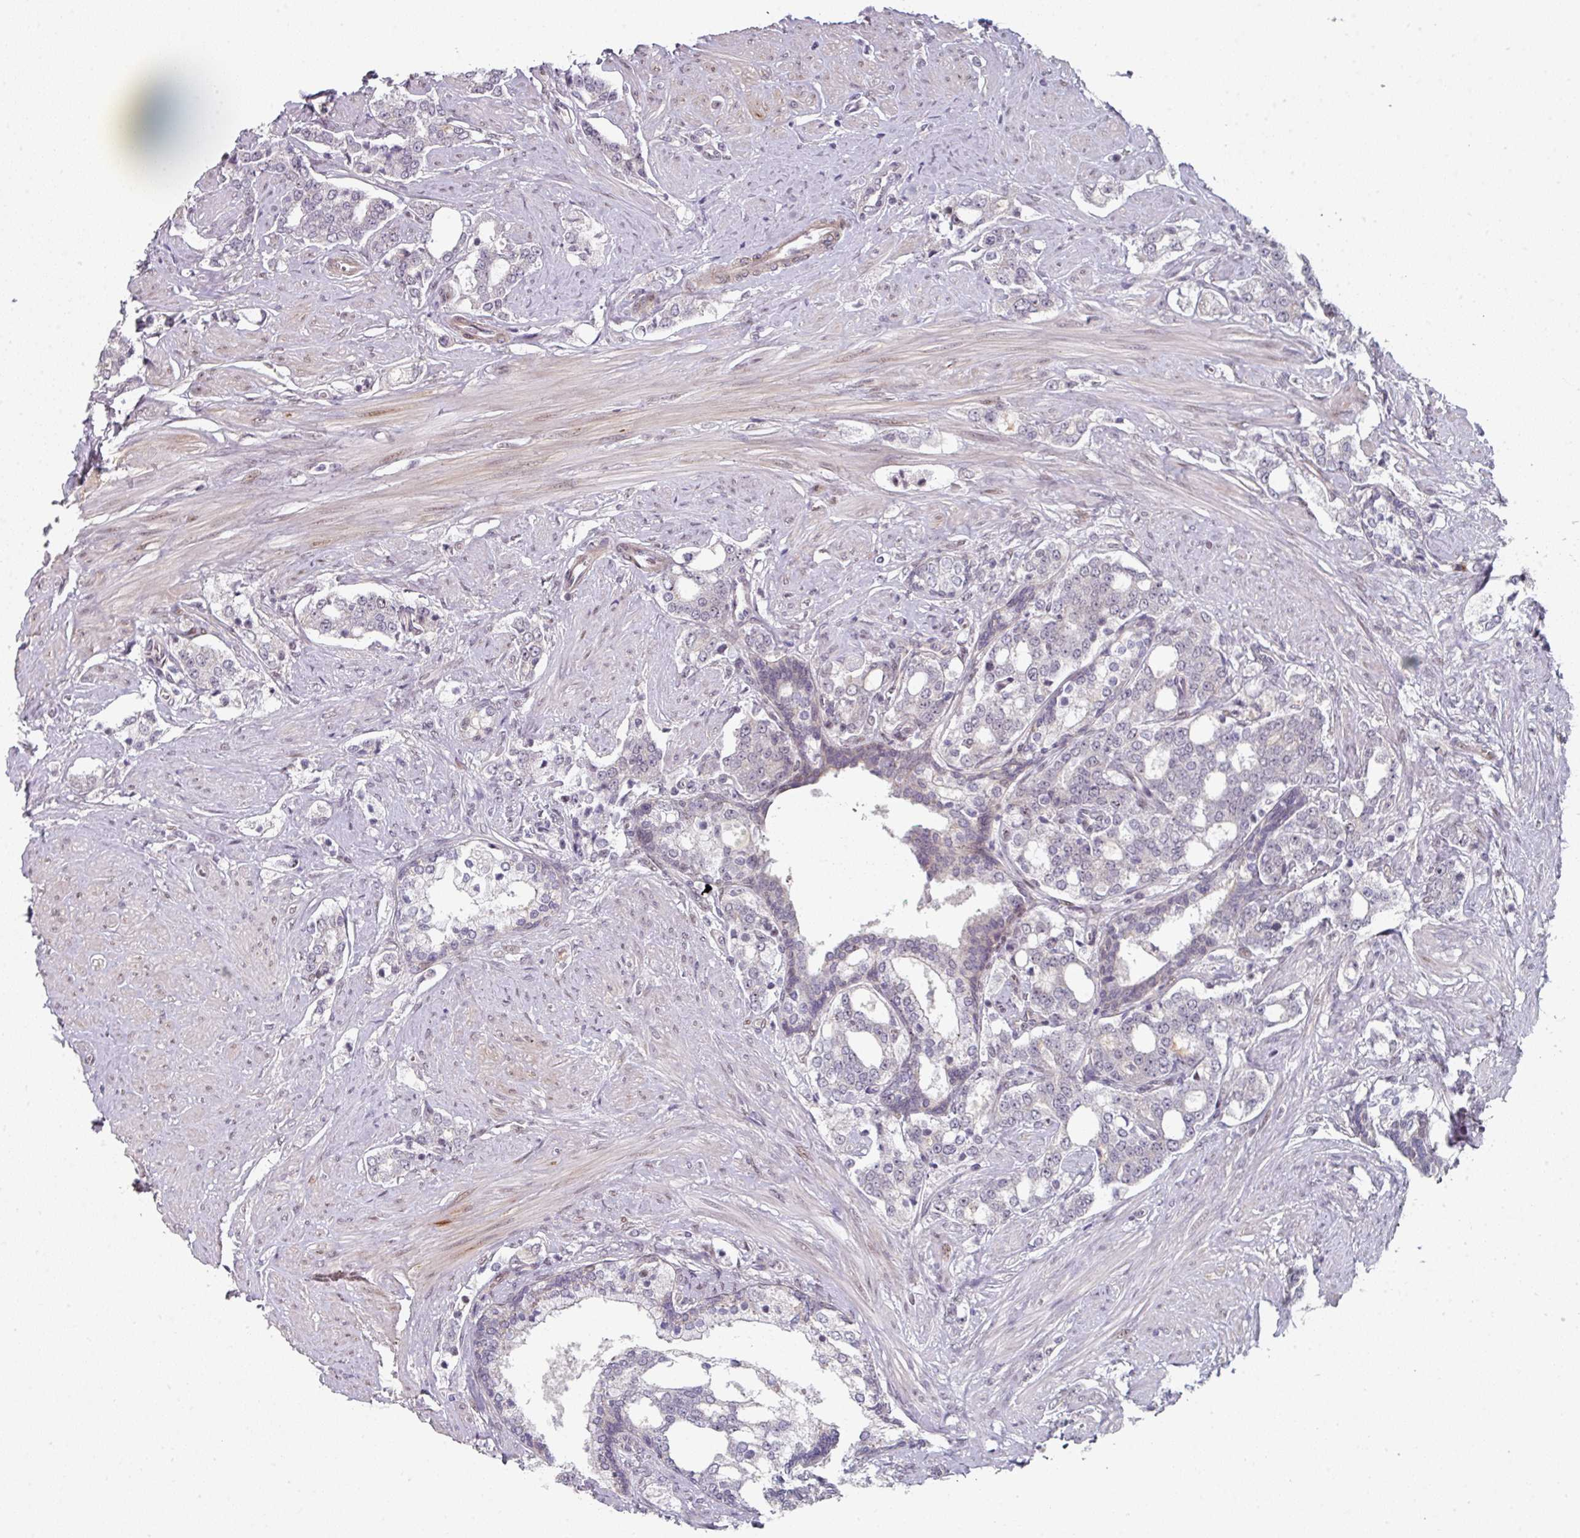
{"staining": {"intensity": "weak", "quantity": "<25%", "location": "cytoplasmic/membranous,nuclear"}, "tissue": "prostate cancer", "cell_type": "Tumor cells", "image_type": "cancer", "snomed": [{"axis": "morphology", "description": "Adenocarcinoma, High grade"}, {"axis": "topography", "description": "Prostate"}], "caption": "IHC photomicrograph of neoplastic tissue: prostate cancer (adenocarcinoma (high-grade)) stained with DAB (3,3'-diaminobenzidine) shows no significant protein staining in tumor cells.", "gene": "TMCC1", "patient": {"sex": "male", "age": 64}}